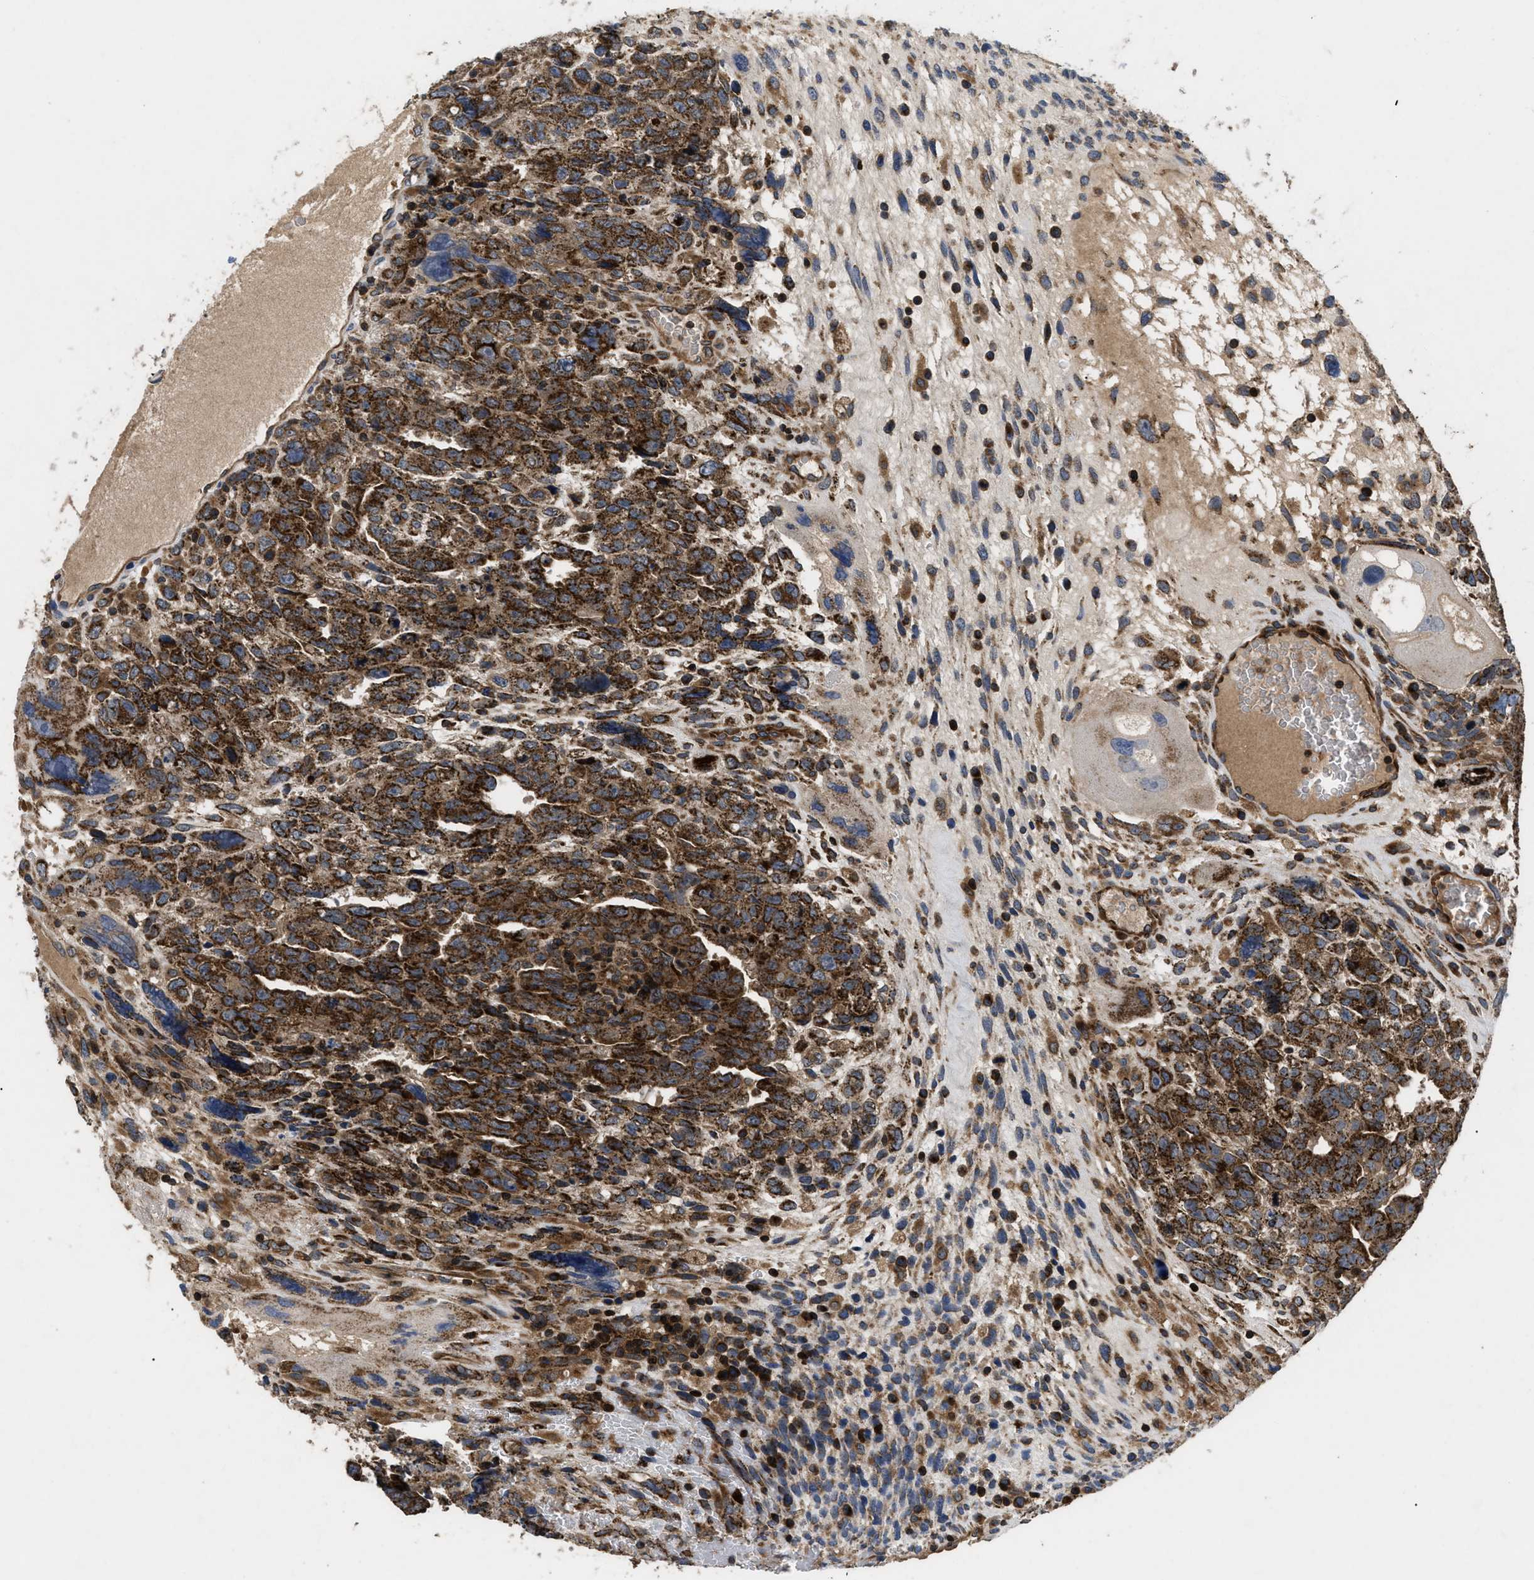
{"staining": {"intensity": "strong", "quantity": ">75%", "location": "cytoplasmic/membranous"}, "tissue": "testis cancer", "cell_type": "Tumor cells", "image_type": "cancer", "snomed": [{"axis": "morphology", "description": "Carcinoma, Embryonal, NOS"}, {"axis": "topography", "description": "Testis"}], "caption": "Human testis cancer stained with a brown dye shows strong cytoplasmic/membranous positive positivity in approximately >75% of tumor cells.", "gene": "YBEY", "patient": {"sex": "male", "age": 28}}